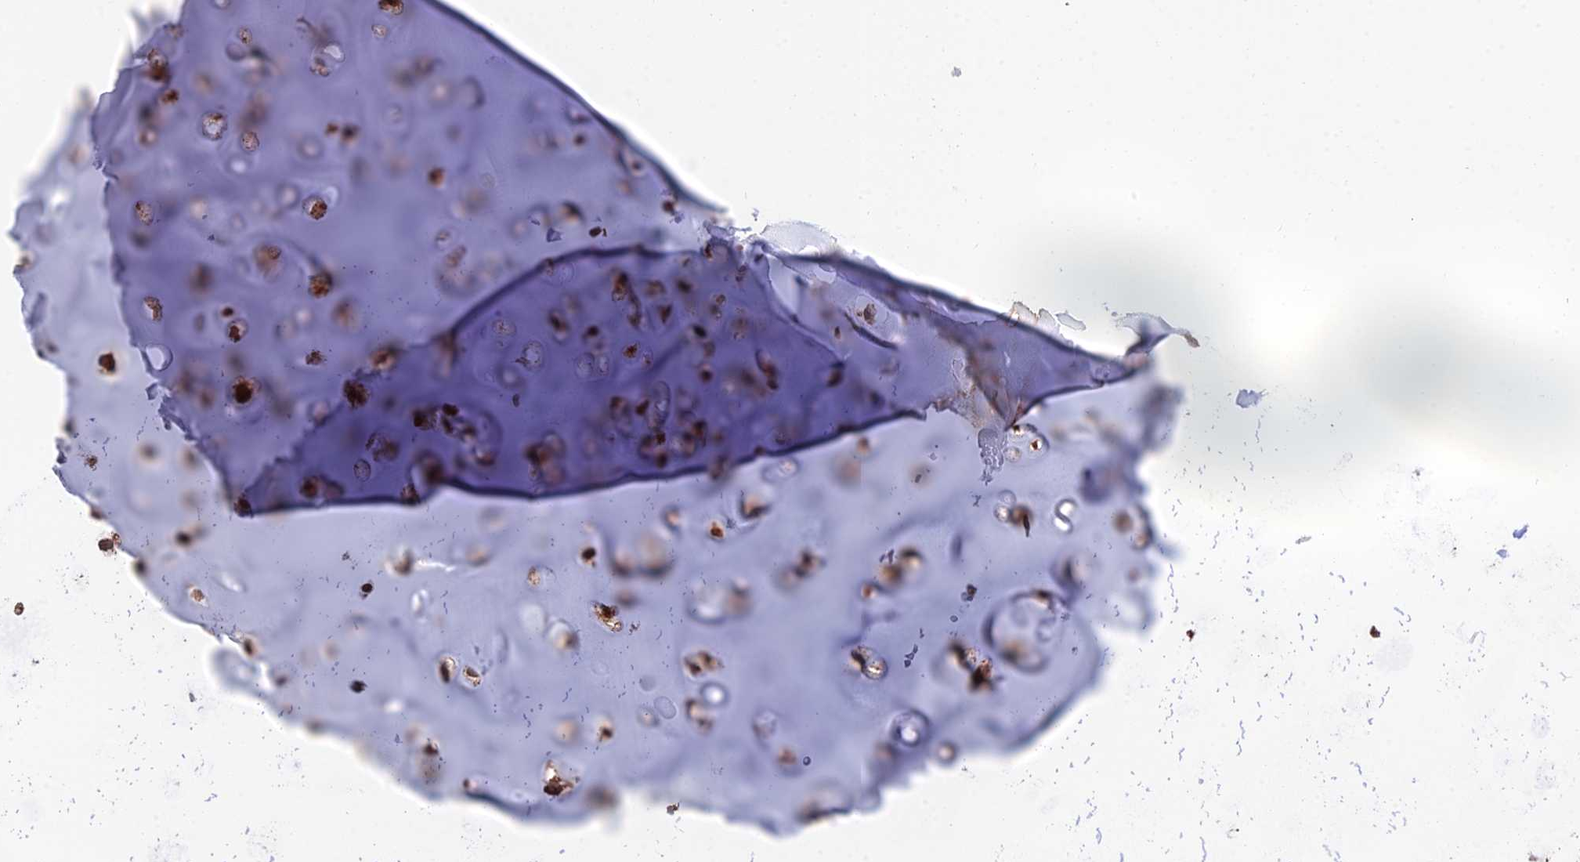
{"staining": {"intensity": "moderate", "quantity": ">75%", "location": "cytoplasmic/membranous"}, "tissue": "adipose tissue", "cell_type": "Adipocytes", "image_type": "normal", "snomed": [{"axis": "morphology", "description": "Normal tissue, NOS"}, {"axis": "morphology", "description": "Basal cell carcinoma"}, {"axis": "topography", "description": "Cartilage tissue"}, {"axis": "topography", "description": "Nasopharynx"}, {"axis": "topography", "description": "Oral tissue"}], "caption": "A photomicrograph showing moderate cytoplasmic/membranous staining in about >75% of adipocytes in unremarkable adipose tissue, as visualized by brown immunohistochemical staining.", "gene": "SMG6", "patient": {"sex": "female", "age": 77}}